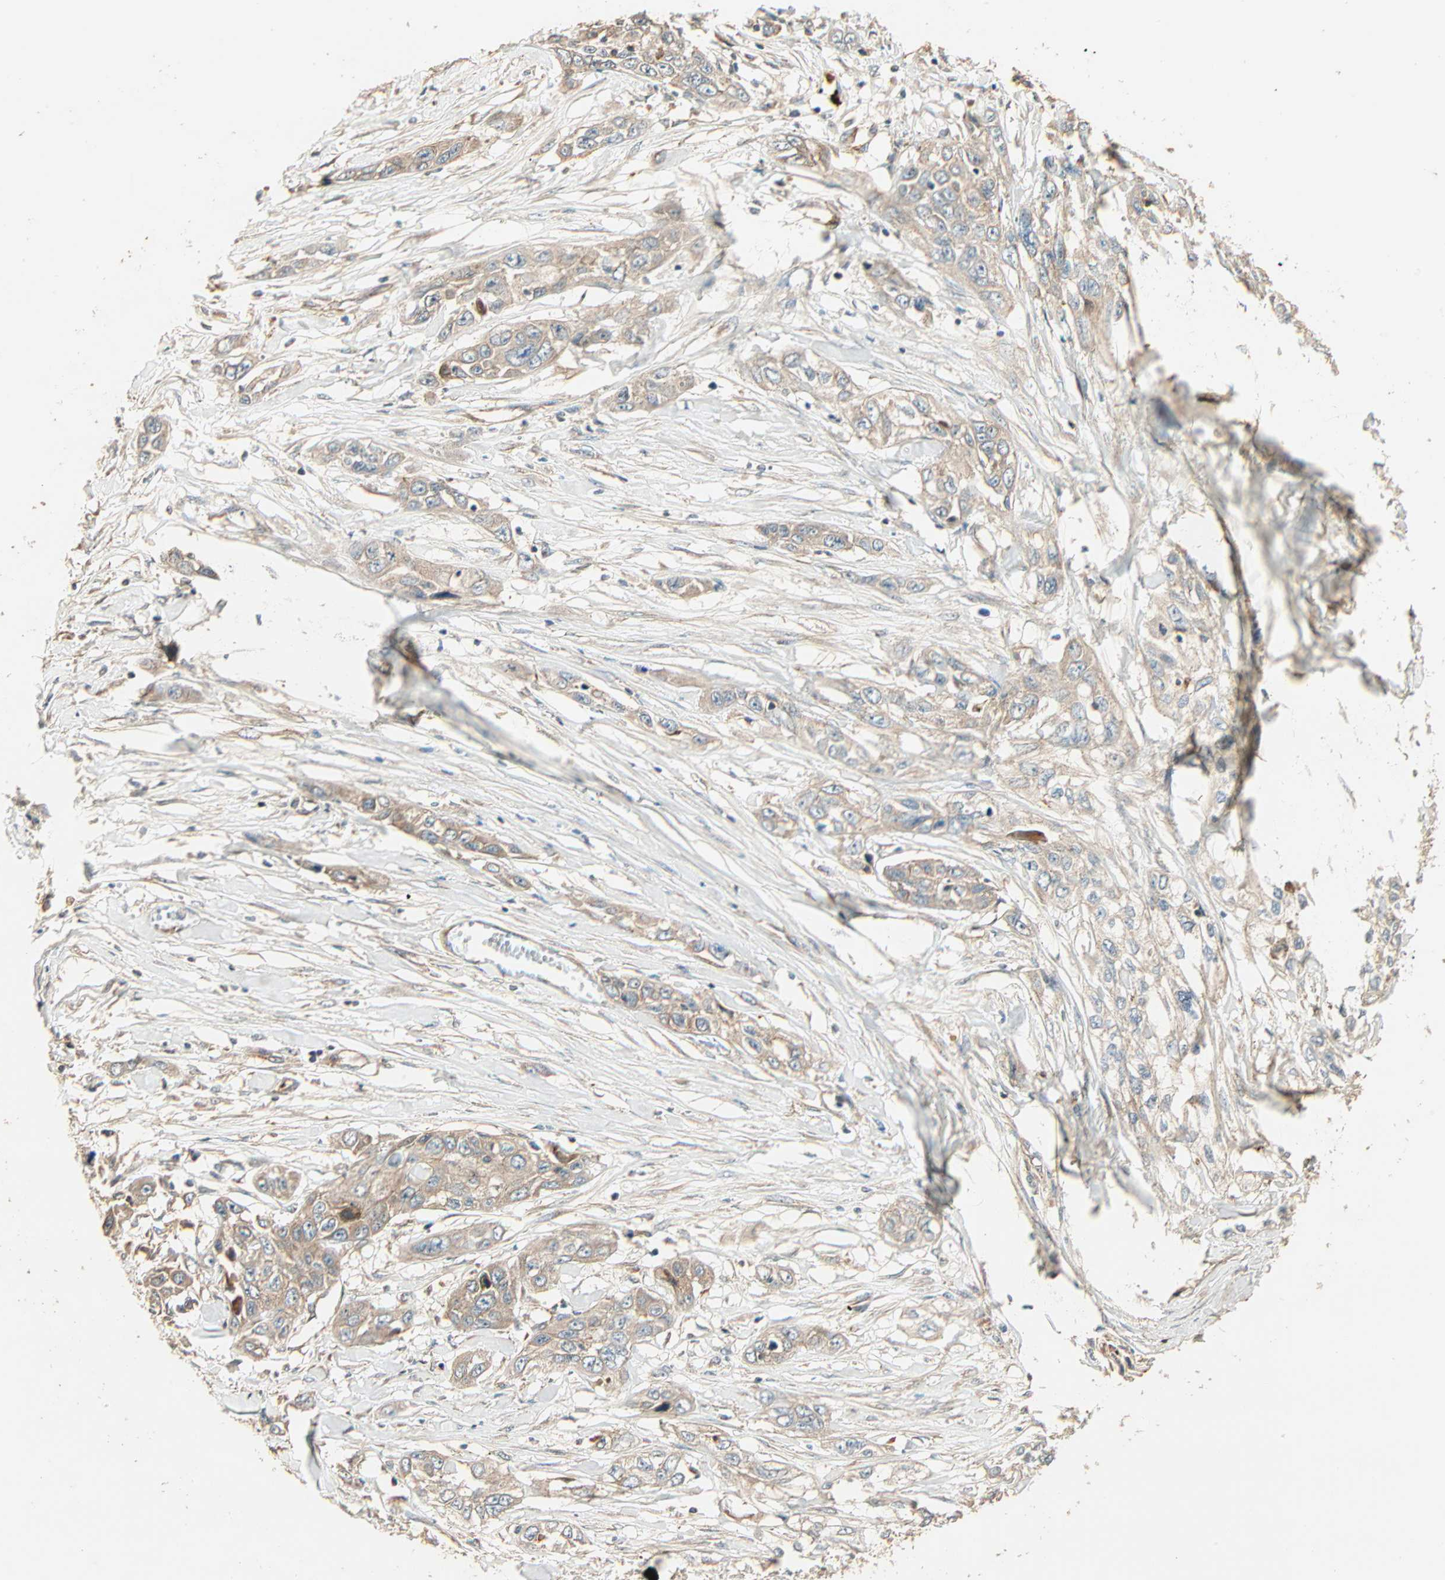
{"staining": {"intensity": "weak", "quantity": ">75%", "location": "cytoplasmic/membranous"}, "tissue": "pancreatic cancer", "cell_type": "Tumor cells", "image_type": "cancer", "snomed": [{"axis": "morphology", "description": "Adenocarcinoma, NOS"}, {"axis": "topography", "description": "Pancreas"}], "caption": "Pancreatic cancer was stained to show a protein in brown. There is low levels of weak cytoplasmic/membranous expression in about >75% of tumor cells.", "gene": "GALK1", "patient": {"sex": "female", "age": 70}}